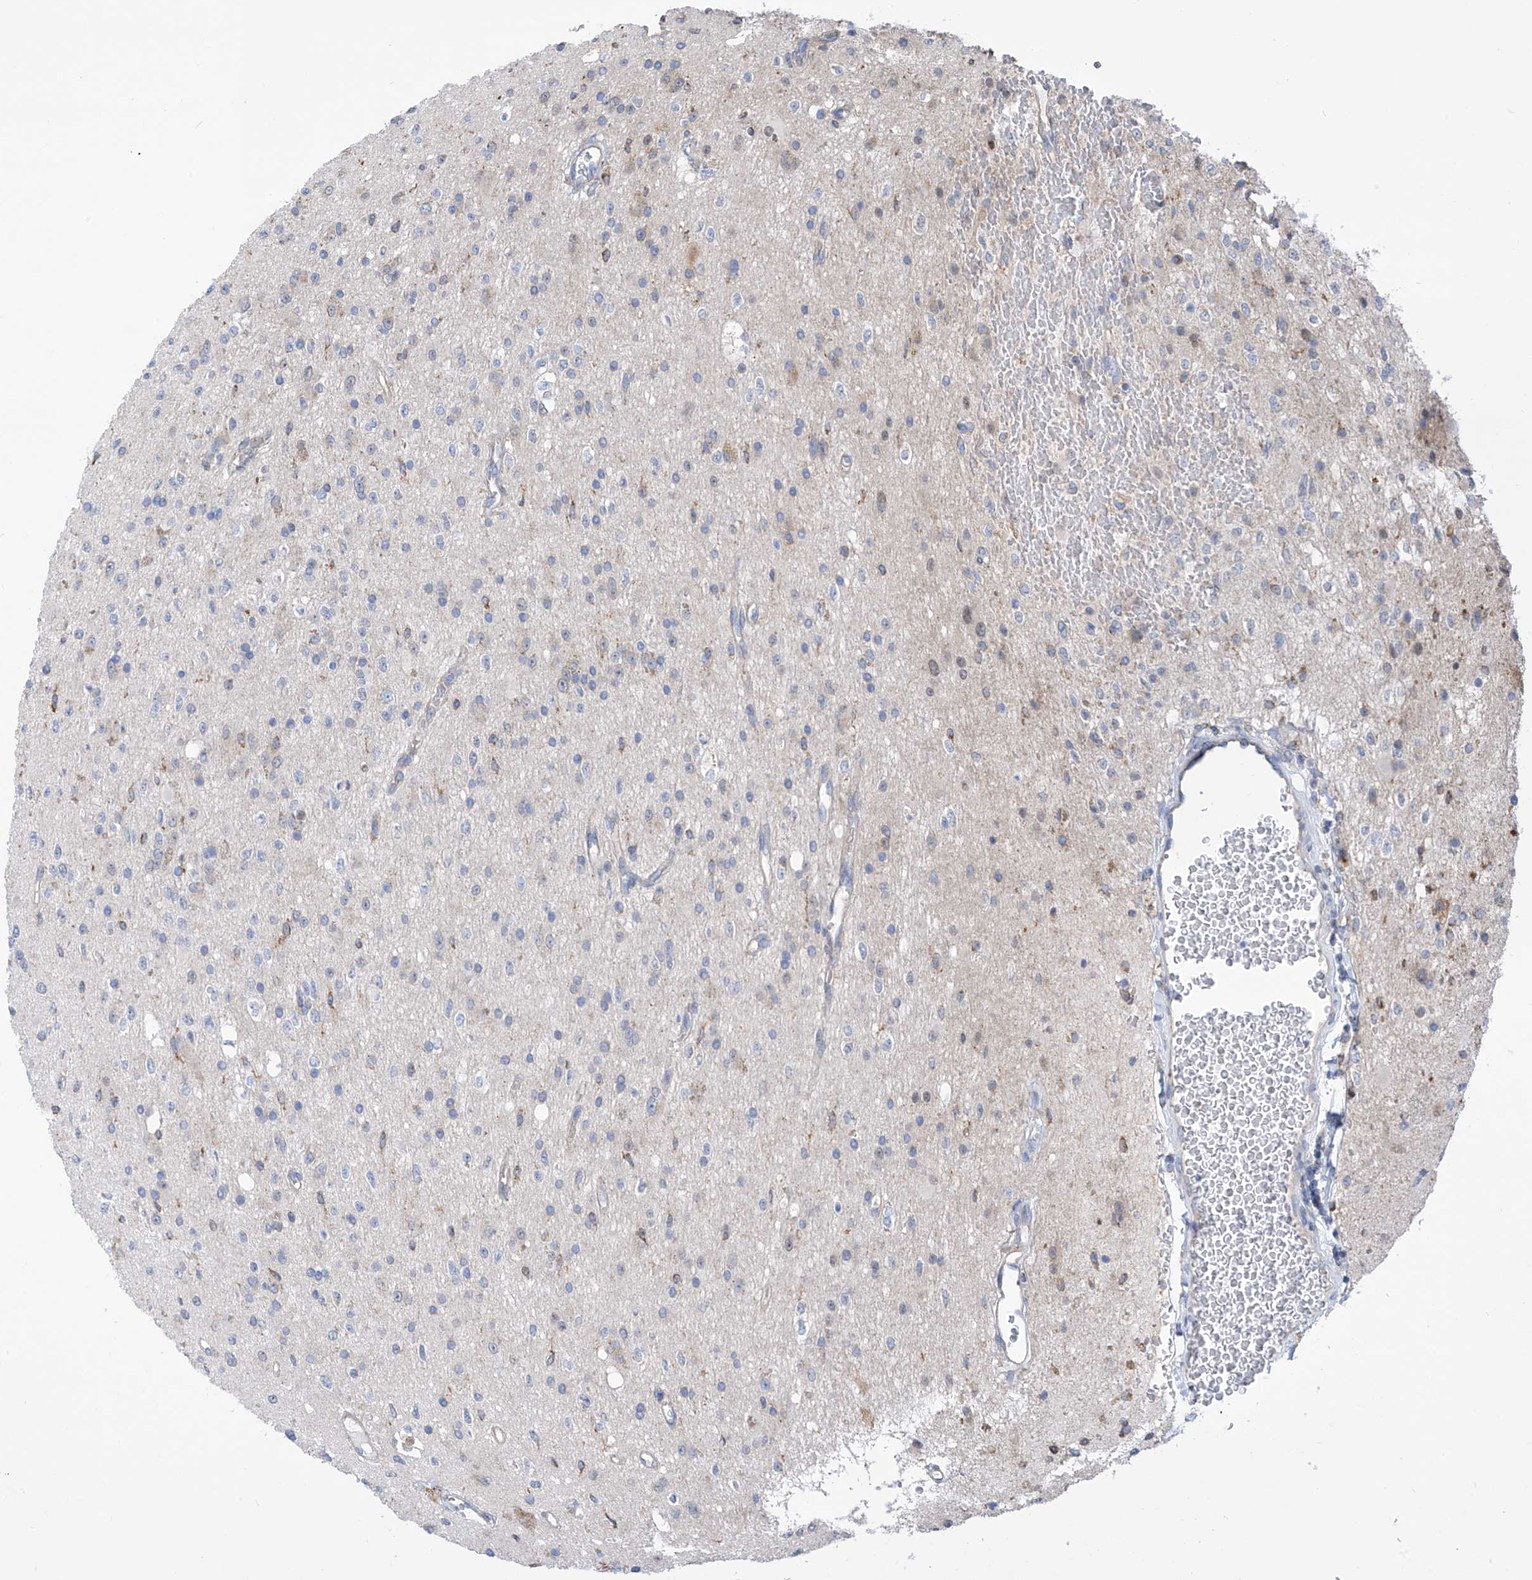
{"staining": {"intensity": "negative", "quantity": "none", "location": "none"}, "tissue": "glioma", "cell_type": "Tumor cells", "image_type": "cancer", "snomed": [{"axis": "morphology", "description": "Glioma, malignant, High grade"}, {"axis": "topography", "description": "Brain"}], "caption": "This is an IHC photomicrograph of malignant glioma (high-grade). There is no expression in tumor cells.", "gene": "EIF5B", "patient": {"sex": "male", "age": 34}}